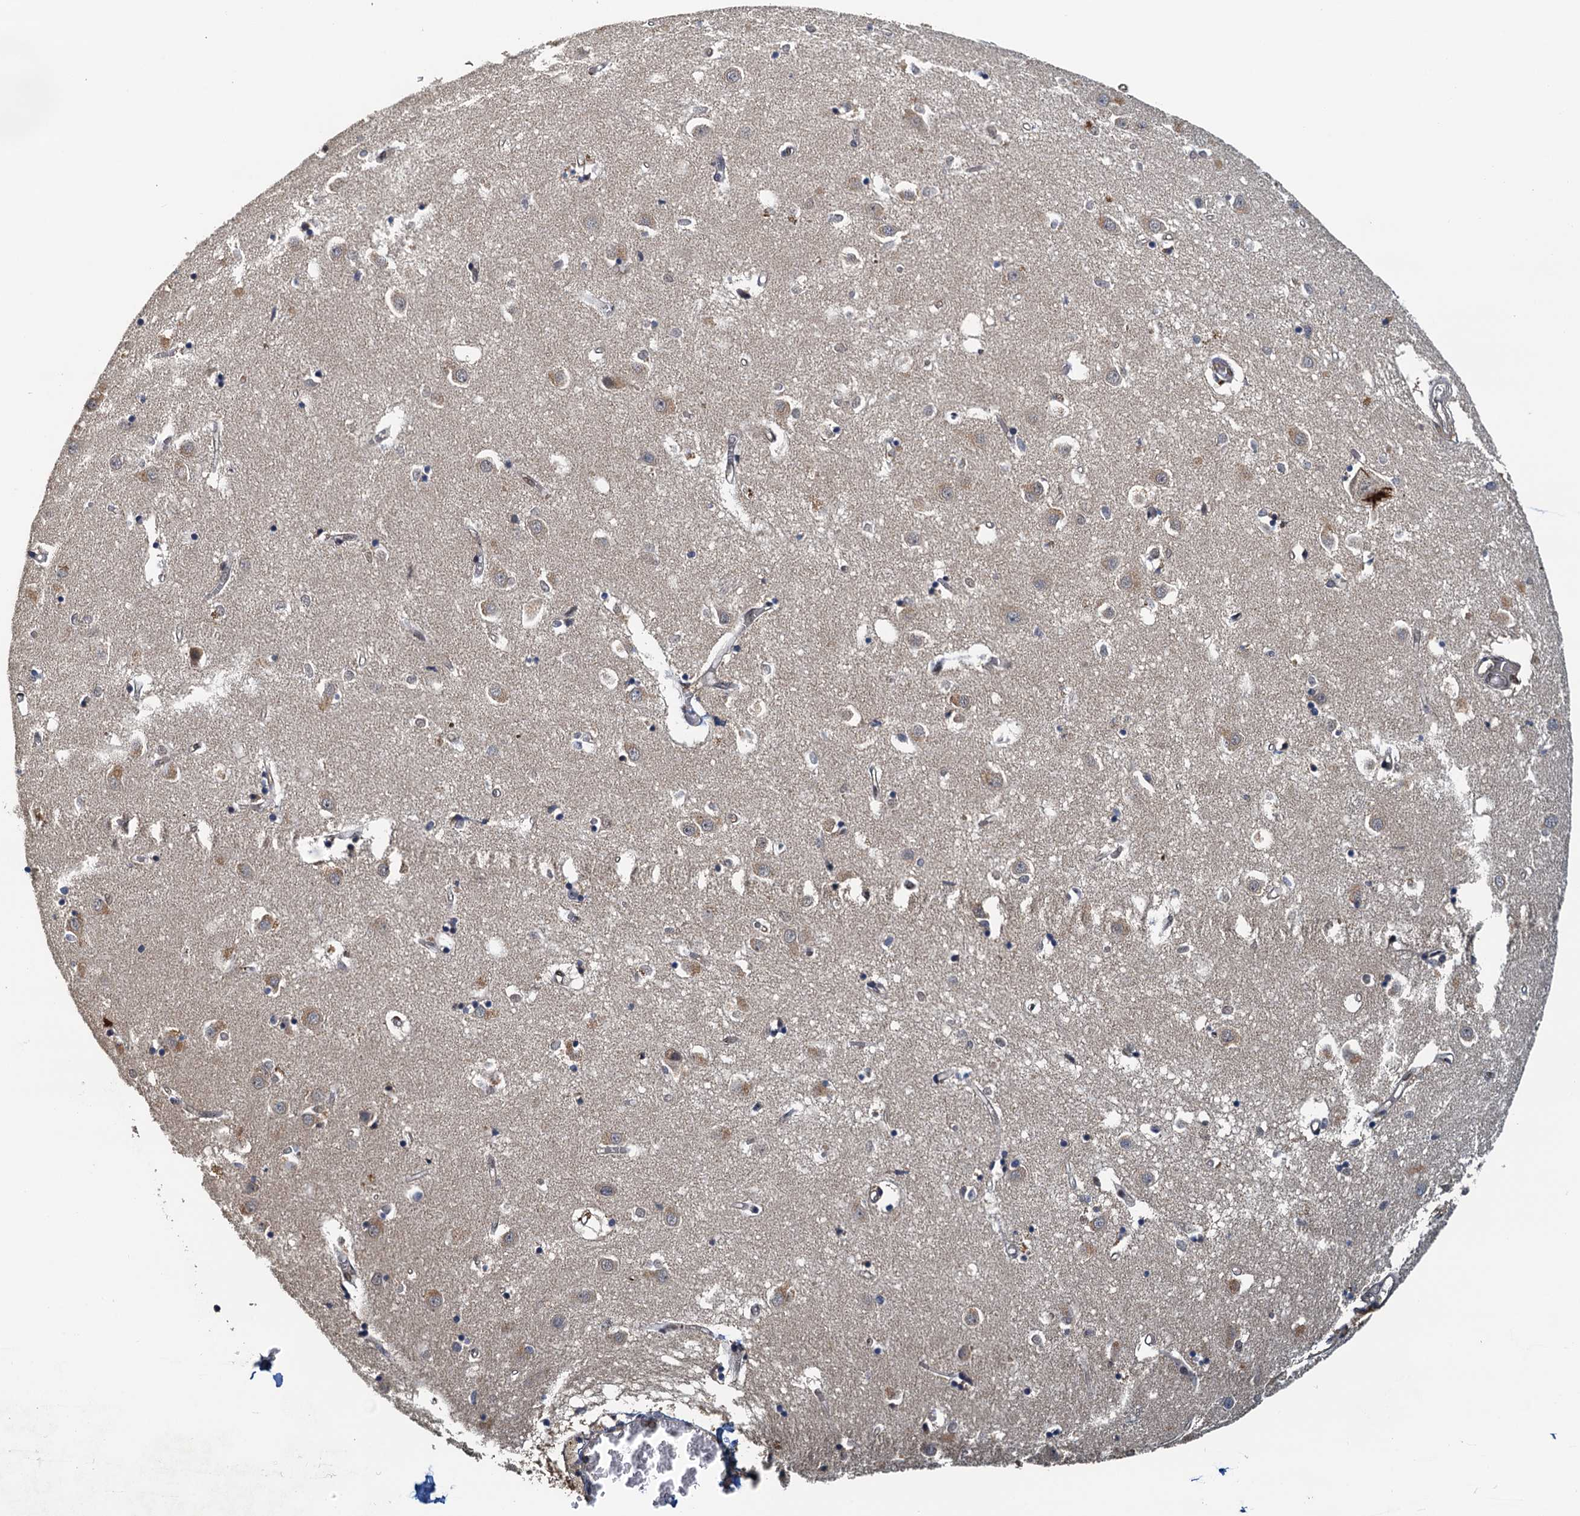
{"staining": {"intensity": "moderate", "quantity": "<25%", "location": "nuclear"}, "tissue": "caudate", "cell_type": "Glial cells", "image_type": "normal", "snomed": [{"axis": "morphology", "description": "Normal tissue, NOS"}, {"axis": "topography", "description": "Lateral ventricle wall"}], "caption": "Caudate stained with DAB IHC demonstrates low levels of moderate nuclear staining in approximately <25% of glial cells.", "gene": "UBL7", "patient": {"sex": "male", "age": 70}}